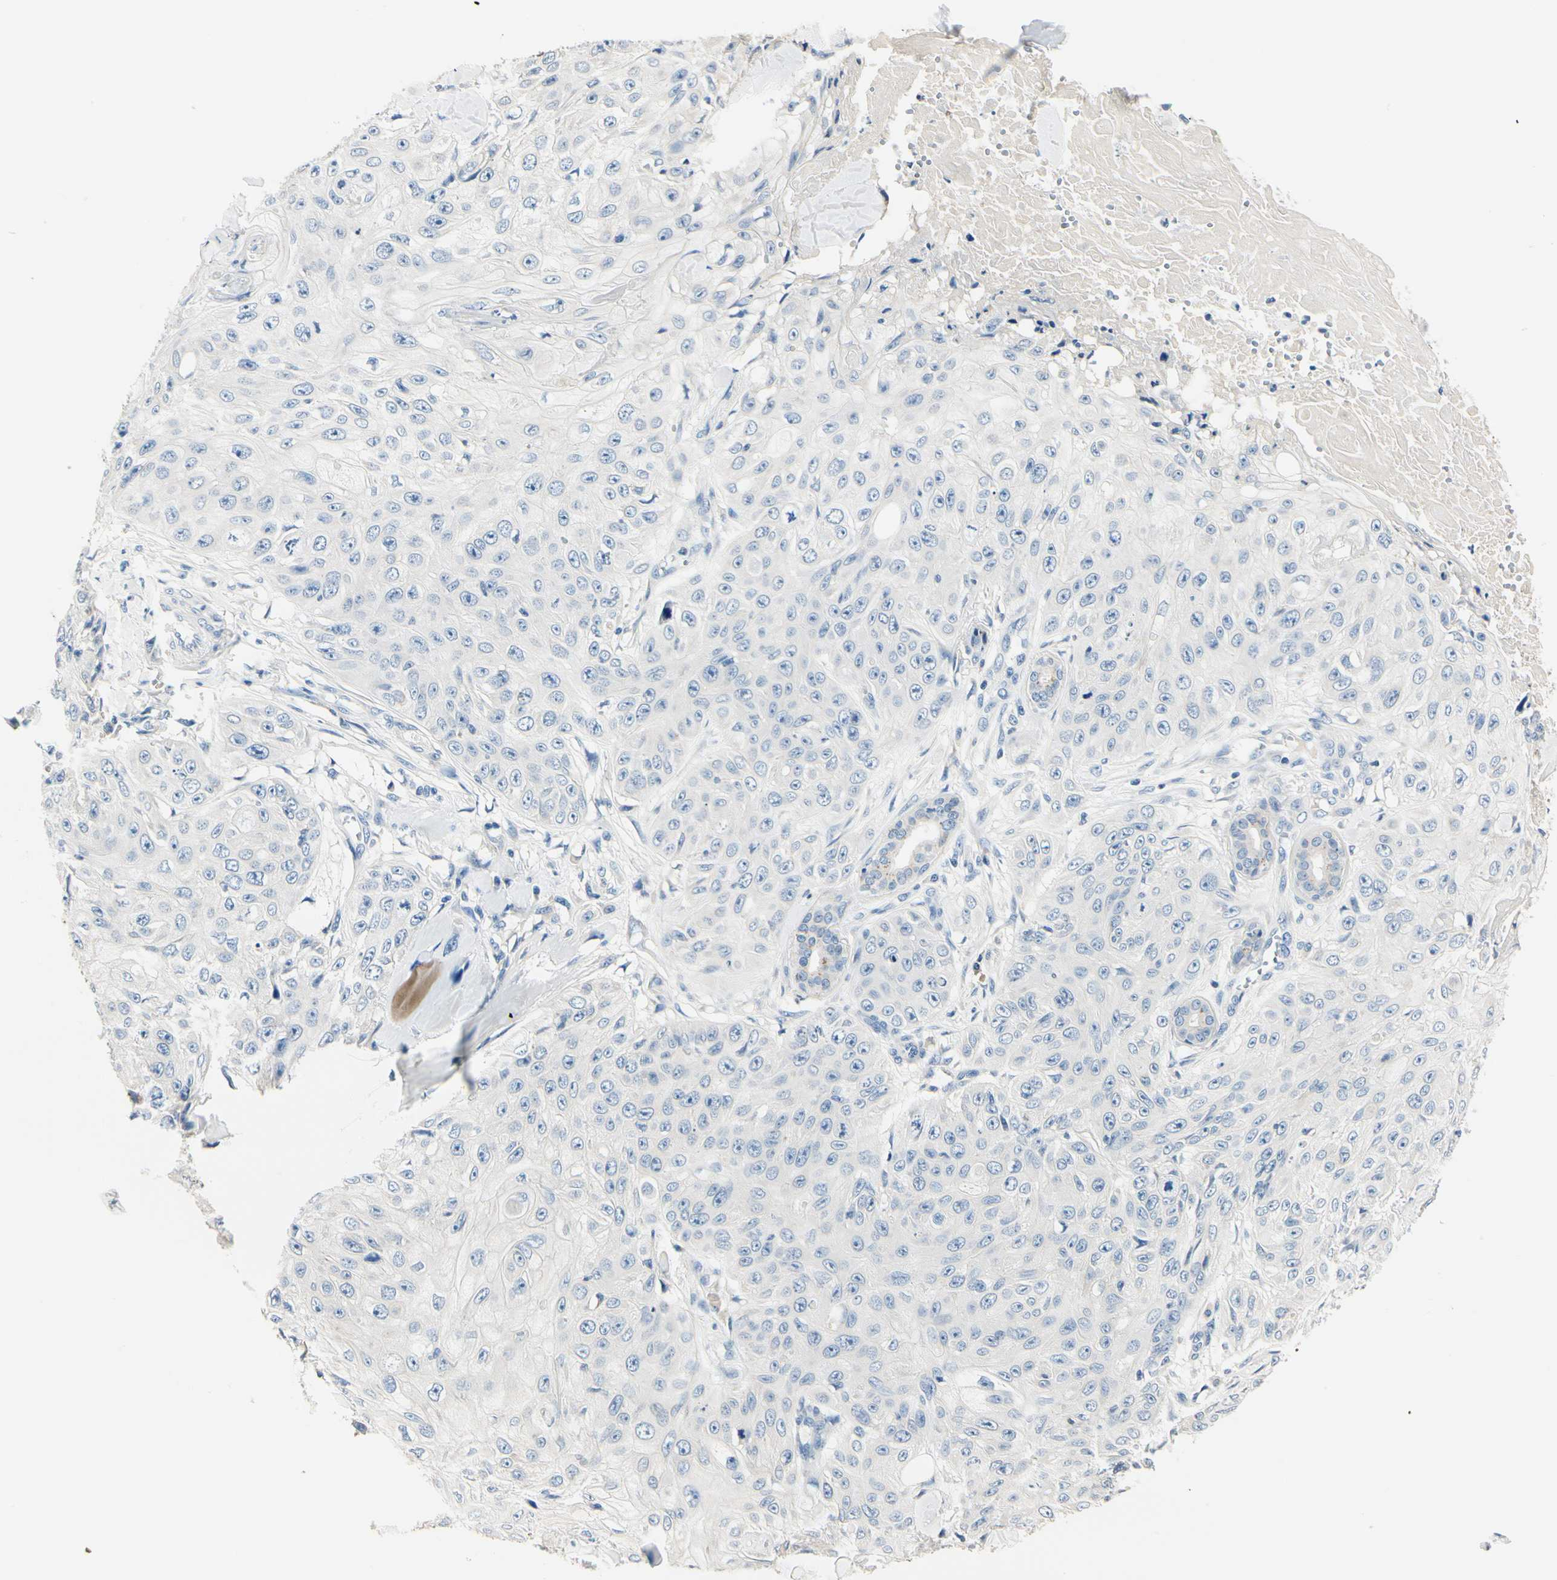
{"staining": {"intensity": "negative", "quantity": "none", "location": "none"}, "tissue": "skin cancer", "cell_type": "Tumor cells", "image_type": "cancer", "snomed": [{"axis": "morphology", "description": "Squamous cell carcinoma, NOS"}, {"axis": "topography", "description": "Skin"}], "caption": "Protein analysis of skin cancer (squamous cell carcinoma) reveals no significant positivity in tumor cells. Nuclei are stained in blue.", "gene": "TGFBR3", "patient": {"sex": "male", "age": 86}}